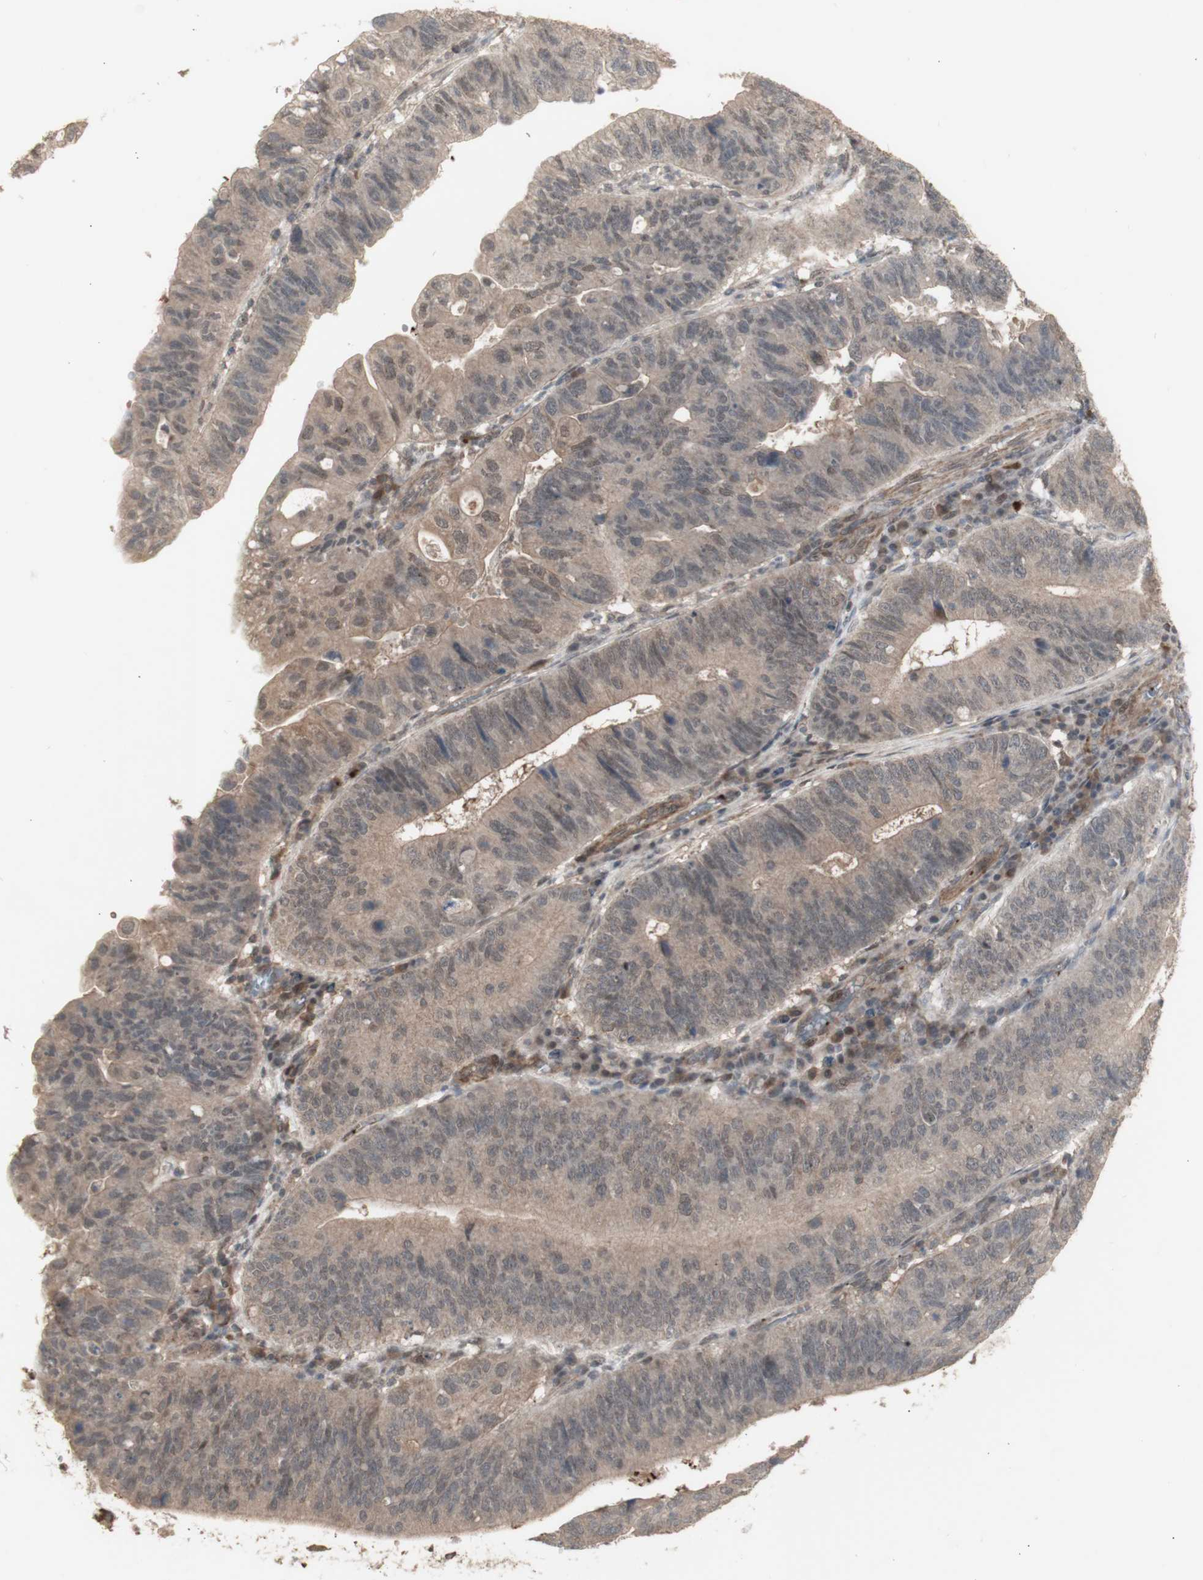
{"staining": {"intensity": "weak", "quantity": ">75%", "location": "cytoplasmic/membranous"}, "tissue": "stomach cancer", "cell_type": "Tumor cells", "image_type": "cancer", "snomed": [{"axis": "morphology", "description": "Adenocarcinoma, NOS"}, {"axis": "topography", "description": "Stomach"}], "caption": "The photomicrograph displays staining of stomach cancer, revealing weak cytoplasmic/membranous protein staining (brown color) within tumor cells.", "gene": "ALOX12", "patient": {"sex": "male", "age": 59}}